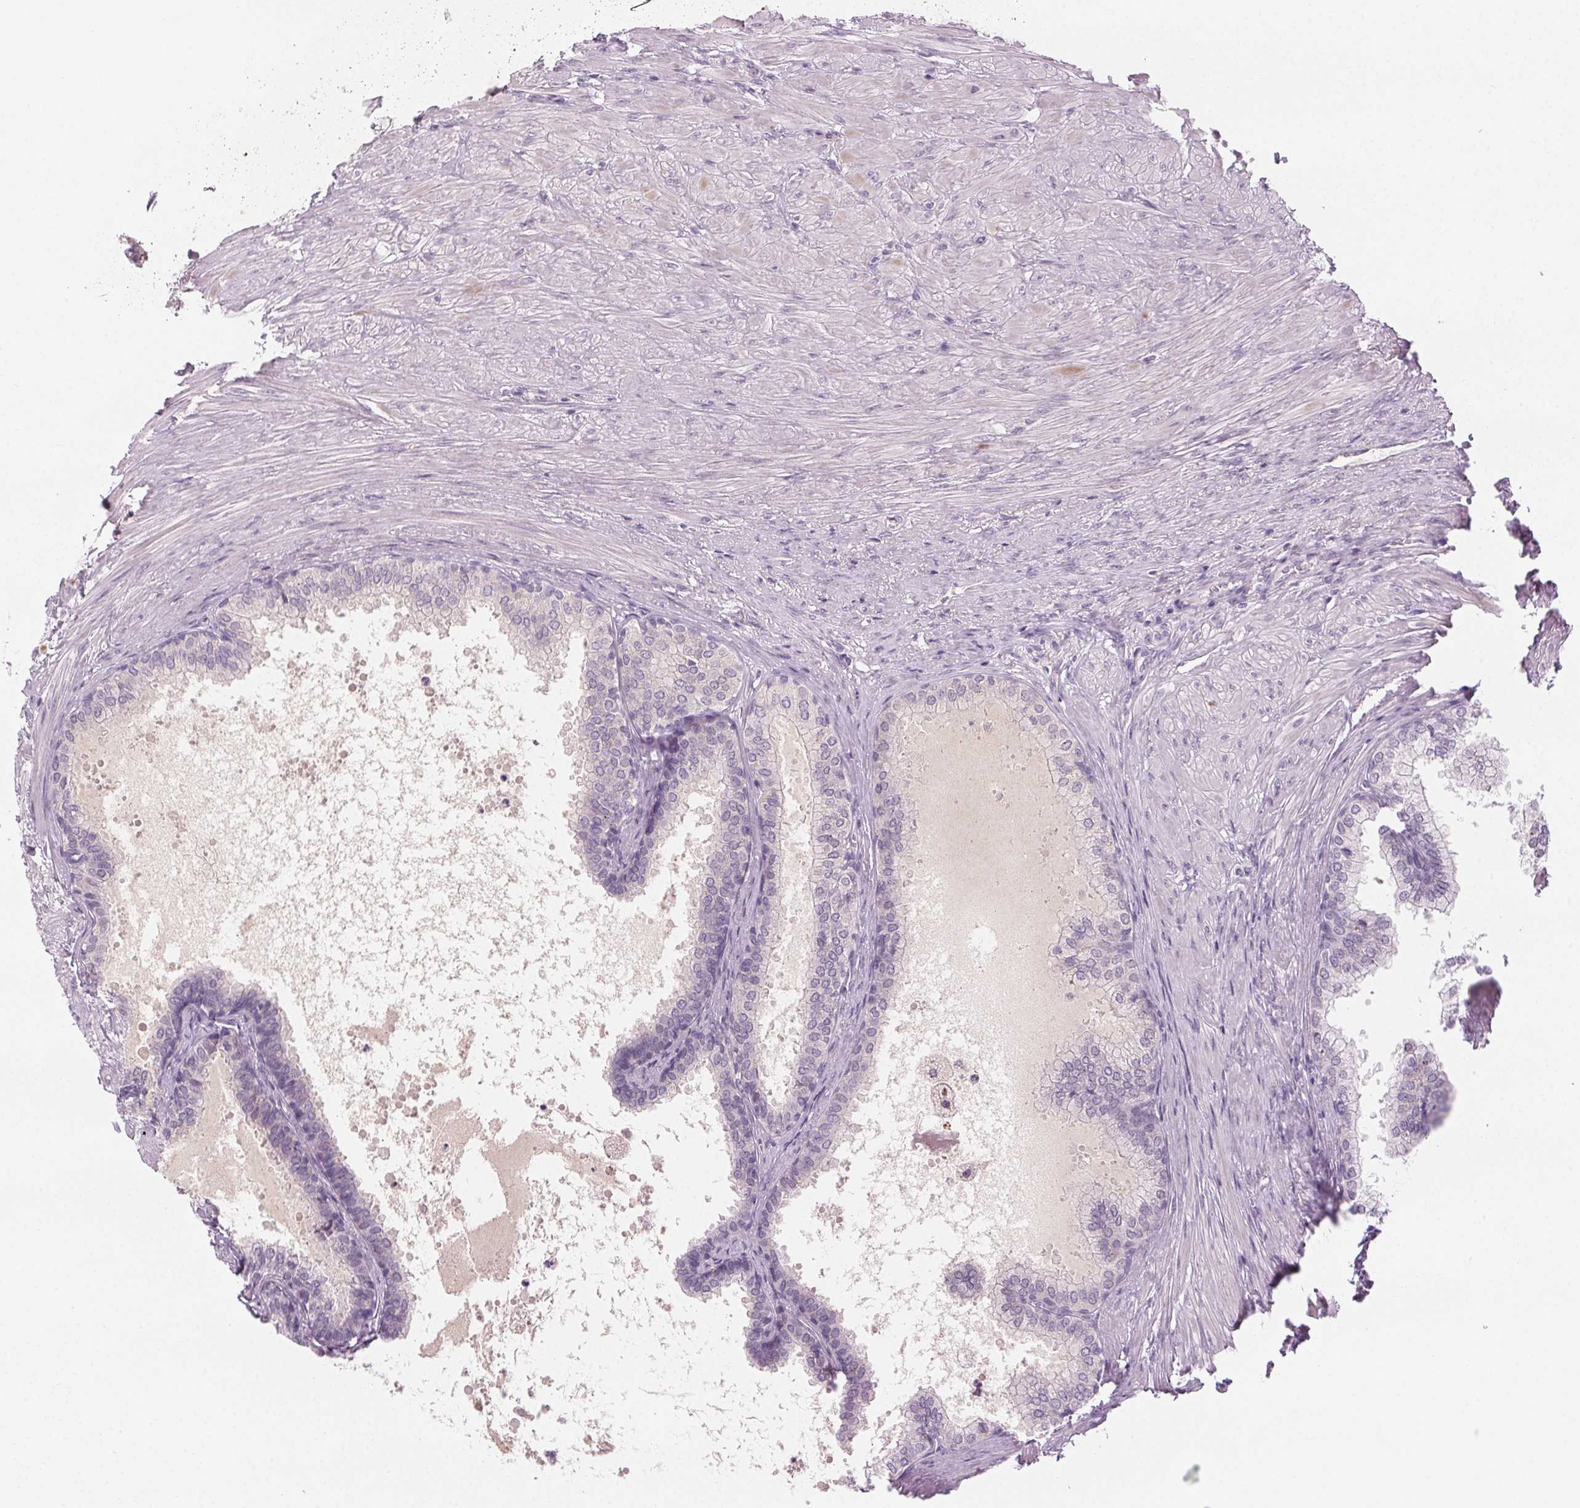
{"staining": {"intensity": "negative", "quantity": "none", "location": "none"}, "tissue": "prostate", "cell_type": "Glandular cells", "image_type": "normal", "snomed": [{"axis": "morphology", "description": "Normal tissue, NOS"}, {"axis": "topography", "description": "Prostate"}, {"axis": "topography", "description": "Peripheral nerve tissue"}], "caption": "The photomicrograph displays no significant expression in glandular cells of prostate. (Stains: DAB (3,3'-diaminobenzidine) IHC with hematoxylin counter stain, Microscopy: brightfield microscopy at high magnification).", "gene": "HSF5", "patient": {"sex": "male", "age": 55}}